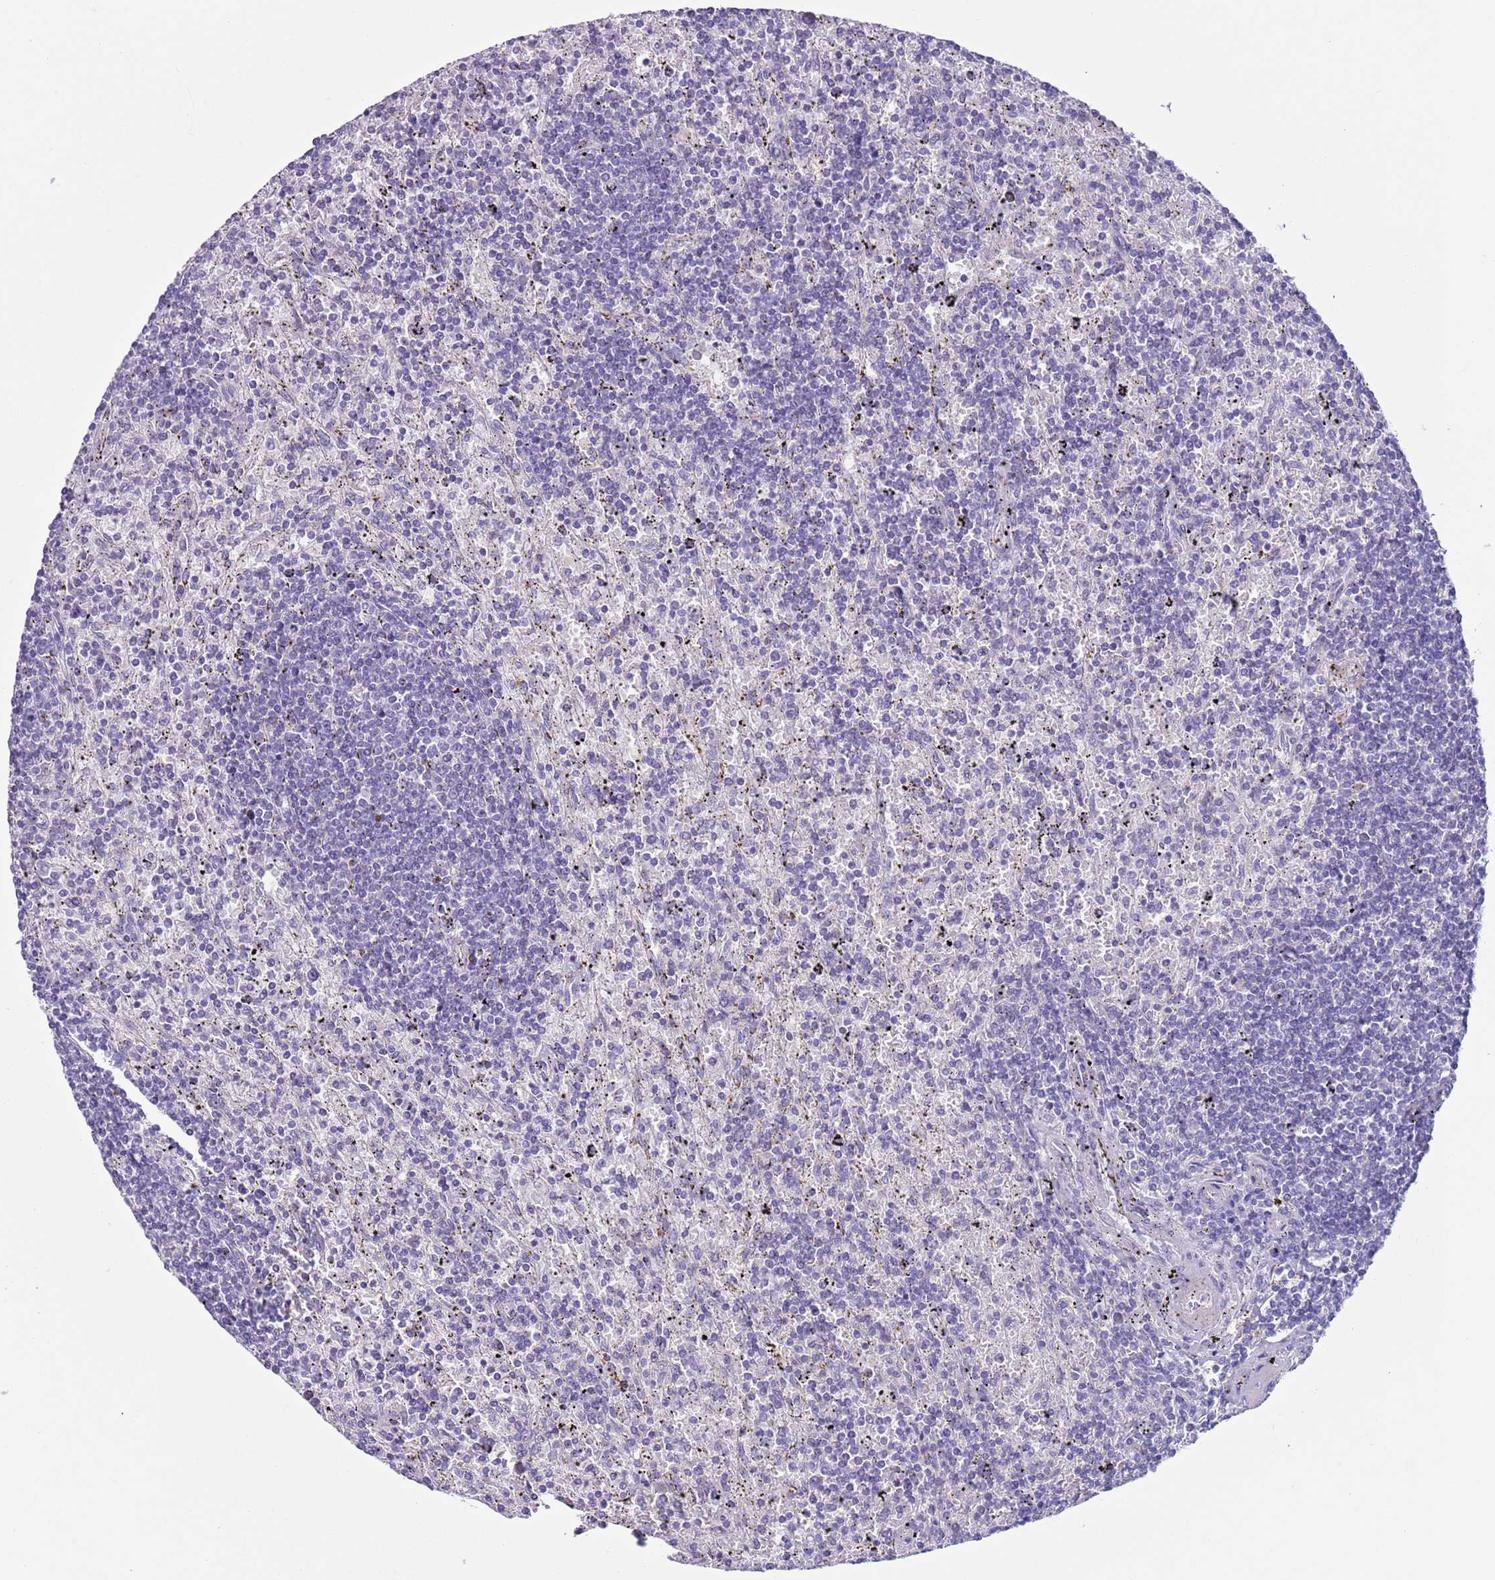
{"staining": {"intensity": "negative", "quantity": "none", "location": "none"}, "tissue": "lymphoma", "cell_type": "Tumor cells", "image_type": "cancer", "snomed": [{"axis": "morphology", "description": "Malignant lymphoma, non-Hodgkin's type, Low grade"}, {"axis": "topography", "description": "Spleen"}], "caption": "An IHC histopathology image of lymphoma is shown. There is no staining in tumor cells of lymphoma.", "gene": "NPAP1", "patient": {"sex": "male", "age": 76}}